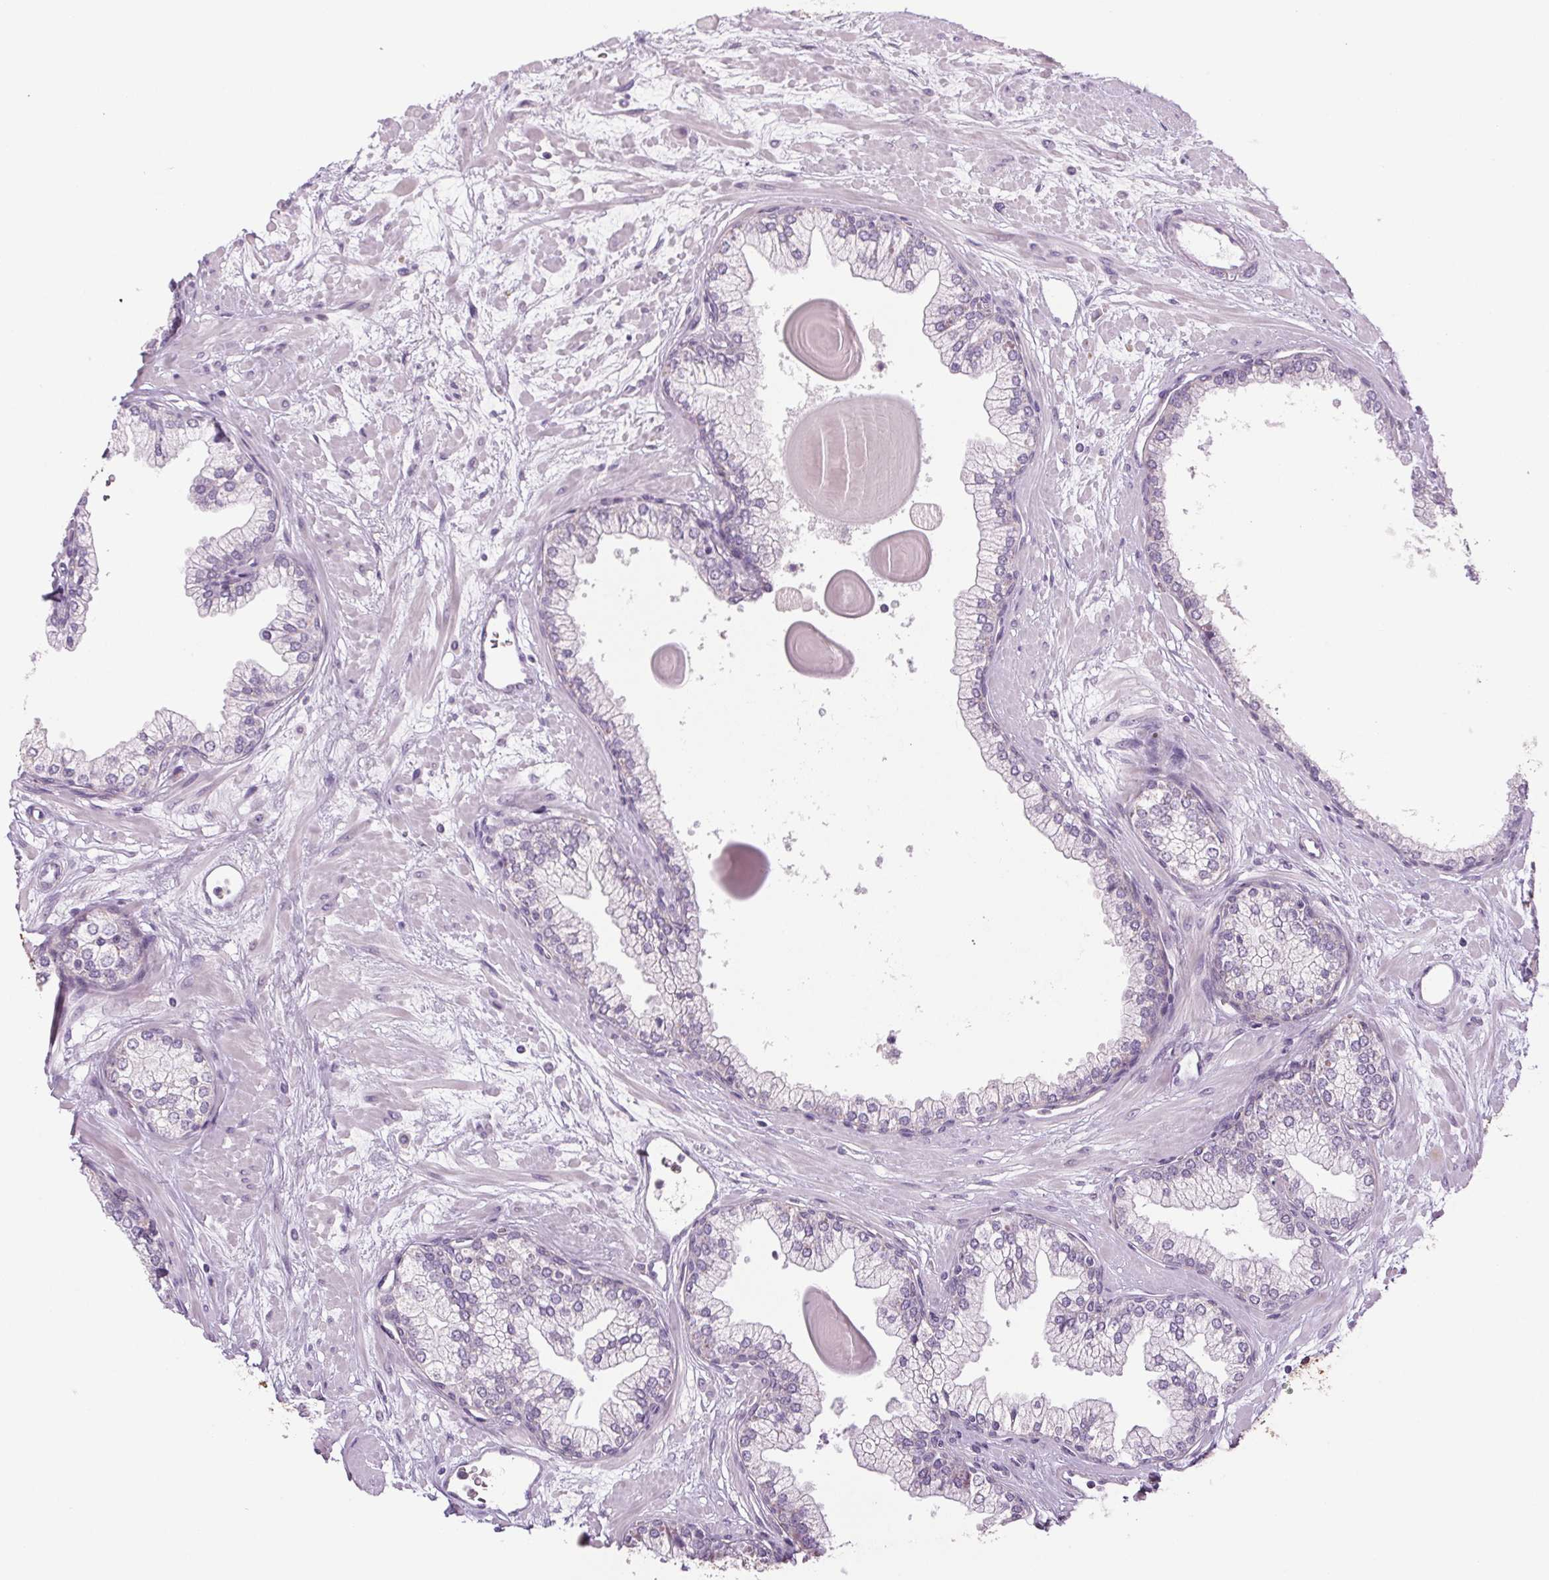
{"staining": {"intensity": "weak", "quantity": "<25%", "location": "cytoplasmic/membranous"}, "tissue": "prostate", "cell_type": "Glandular cells", "image_type": "normal", "snomed": [{"axis": "morphology", "description": "Normal tissue, NOS"}, {"axis": "topography", "description": "Prostate"}, {"axis": "topography", "description": "Peripheral nerve tissue"}], "caption": "Immunohistochemistry (IHC) histopathology image of benign prostate stained for a protein (brown), which demonstrates no positivity in glandular cells.", "gene": "COL7A1", "patient": {"sex": "male", "age": 61}}